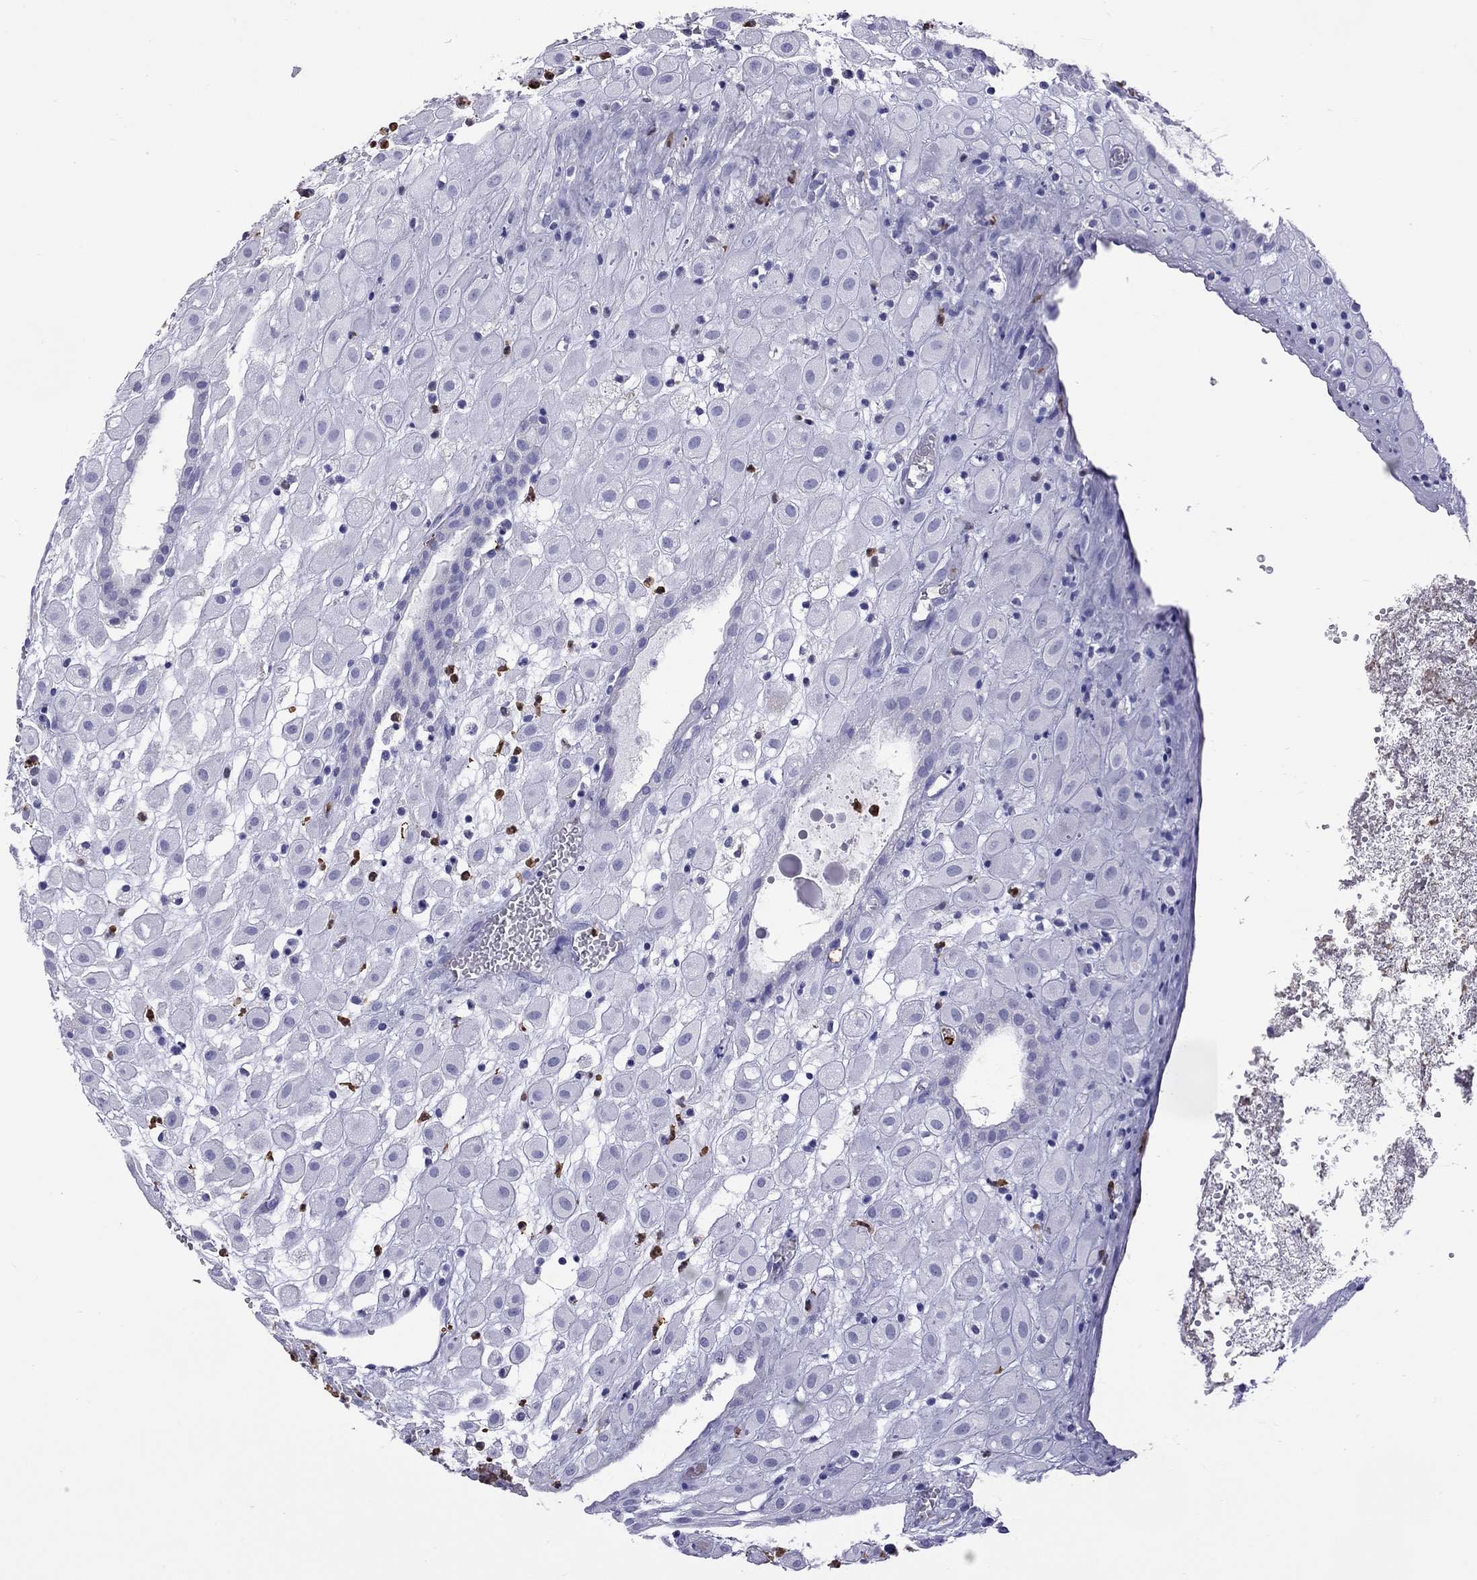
{"staining": {"intensity": "negative", "quantity": "none", "location": "none"}, "tissue": "placenta", "cell_type": "Decidual cells", "image_type": "normal", "snomed": [{"axis": "morphology", "description": "Normal tissue, NOS"}, {"axis": "topography", "description": "Placenta"}], "caption": "This is an IHC photomicrograph of normal human placenta. There is no staining in decidual cells.", "gene": "SLAMF1", "patient": {"sex": "female", "age": 24}}